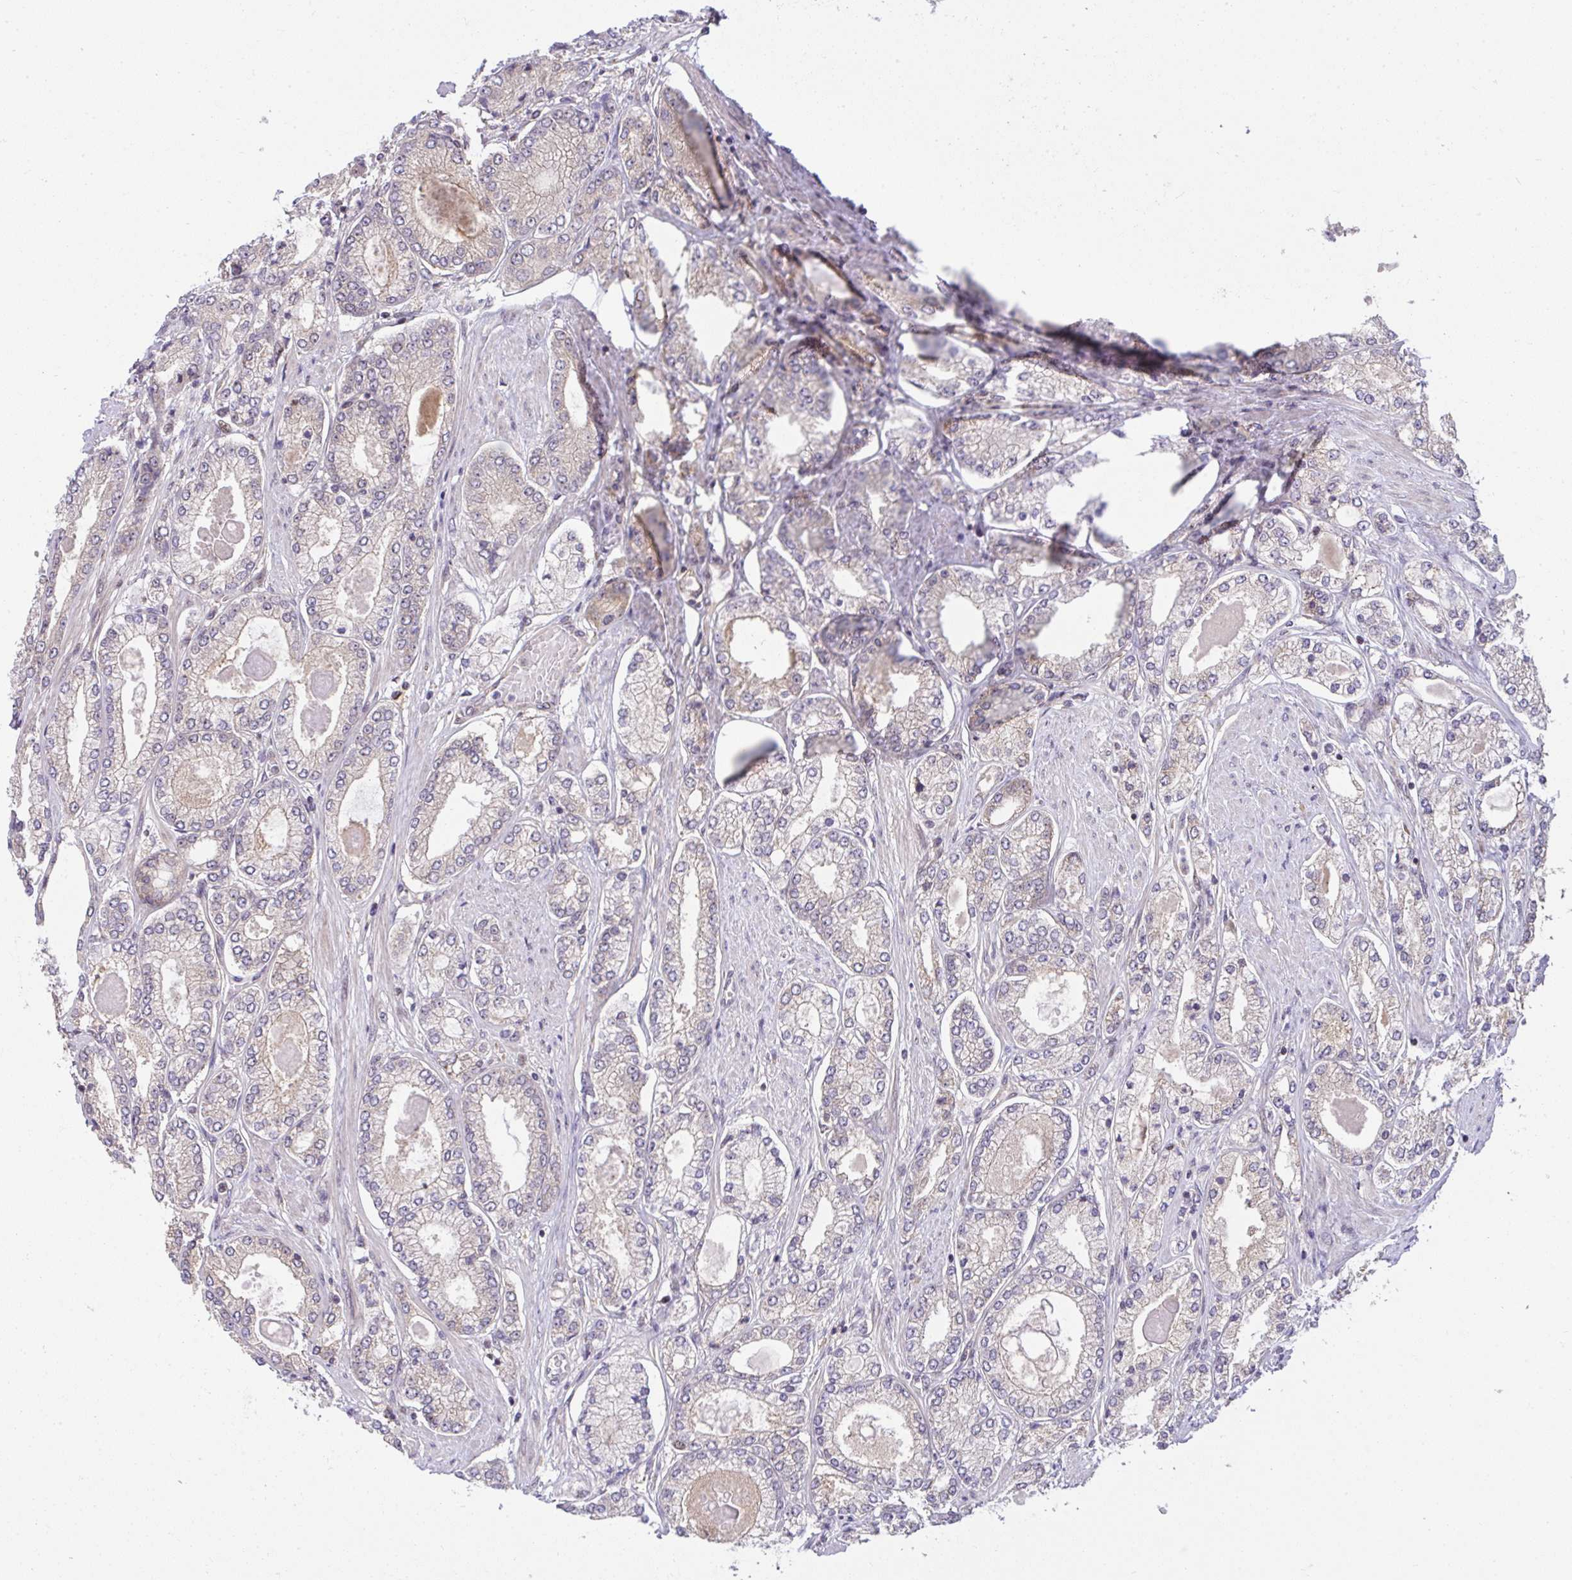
{"staining": {"intensity": "weak", "quantity": "<25%", "location": "cytoplasmic/membranous"}, "tissue": "prostate cancer", "cell_type": "Tumor cells", "image_type": "cancer", "snomed": [{"axis": "morphology", "description": "Adenocarcinoma, High grade"}, {"axis": "topography", "description": "Prostate"}], "caption": "Human adenocarcinoma (high-grade) (prostate) stained for a protein using IHC demonstrates no expression in tumor cells.", "gene": "RDH14", "patient": {"sex": "male", "age": 68}}